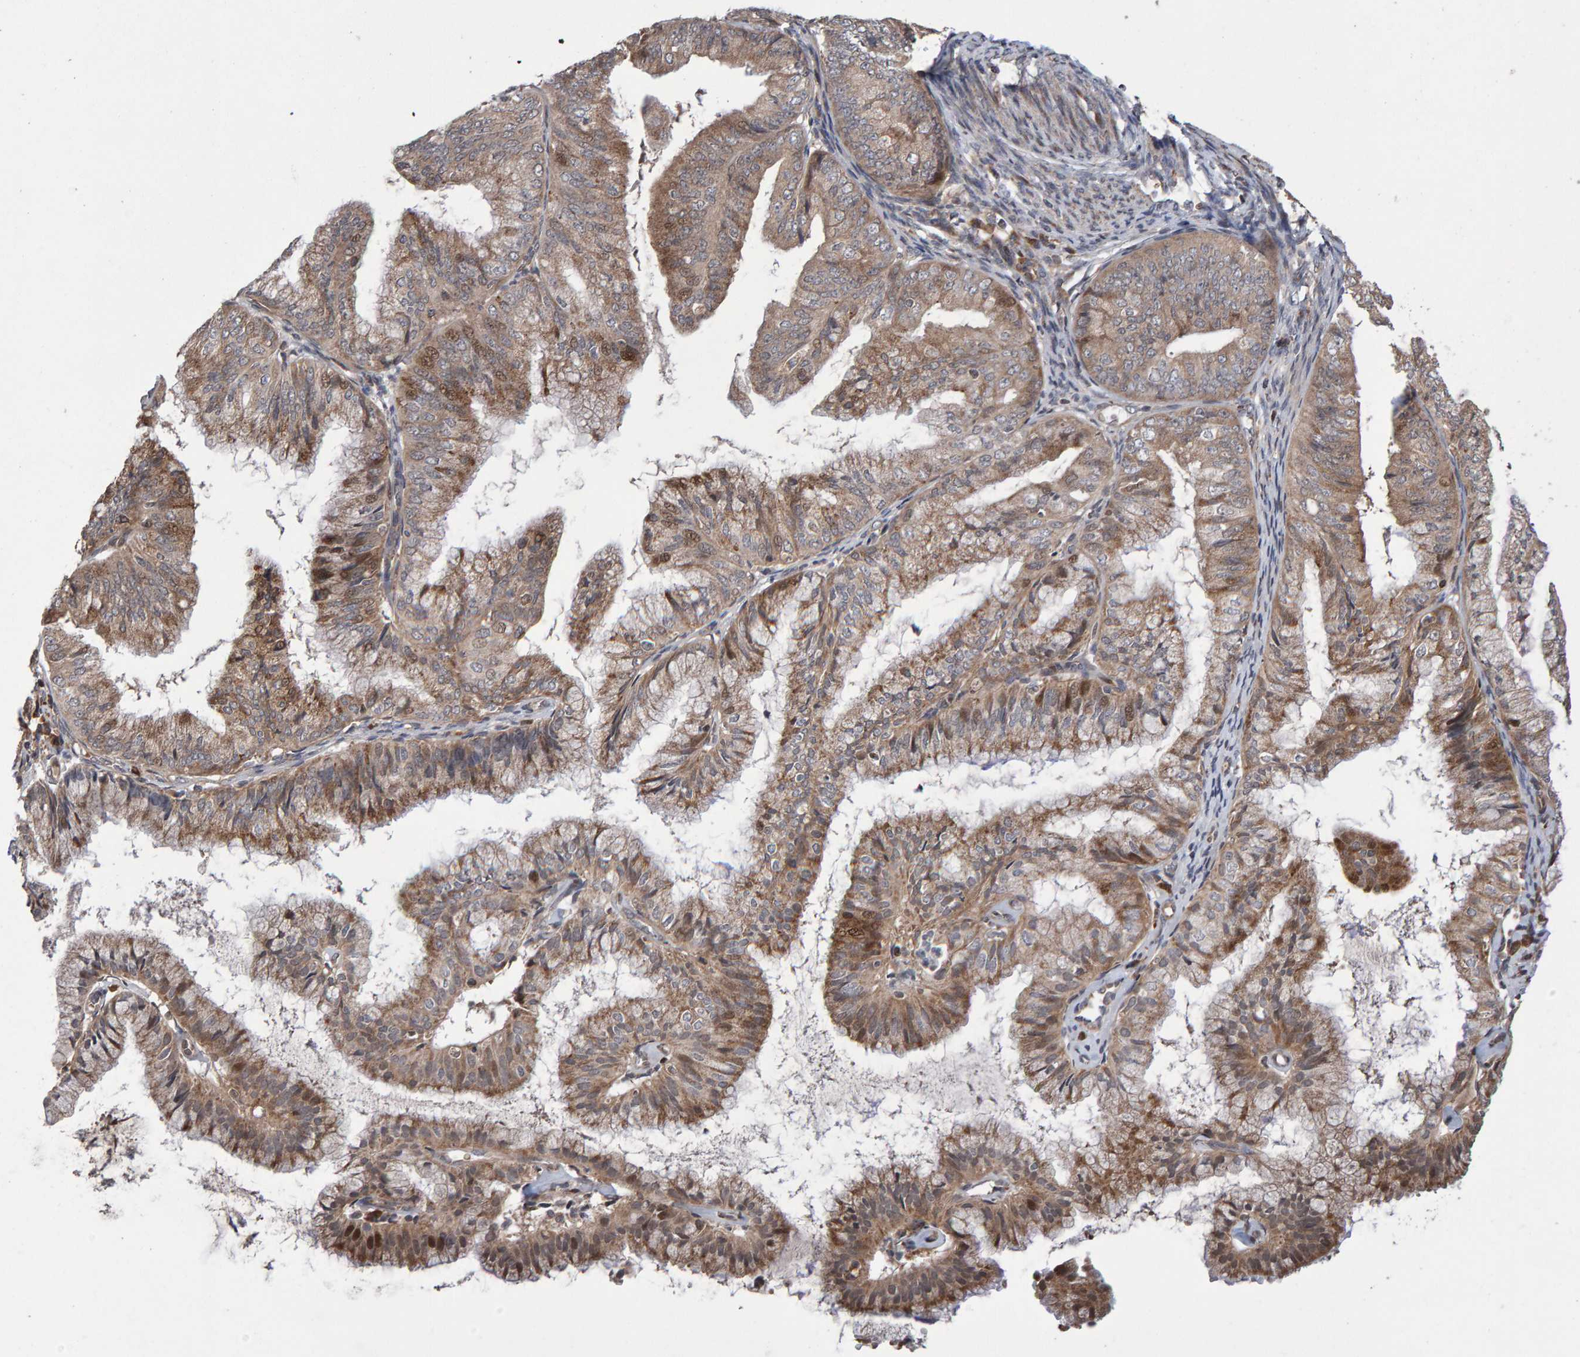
{"staining": {"intensity": "moderate", "quantity": ">75%", "location": "cytoplasmic/membranous,nuclear"}, "tissue": "endometrial cancer", "cell_type": "Tumor cells", "image_type": "cancer", "snomed": [{"axis": "morphology", "description": "Adenocarcinoma, NOS"}, {"axis": "topography", "description": "Endometrium"}], "caption": "A histopathology image of human endometrial cancer stained for a protein reveals moderate cytoplasmic/membranous and nuclear brown staining in tumor cells. (Brightfield microscopy of DAB IHC at high magnification).", "gene": "PECR", "patient": {"sex": "female", "age": 63}}